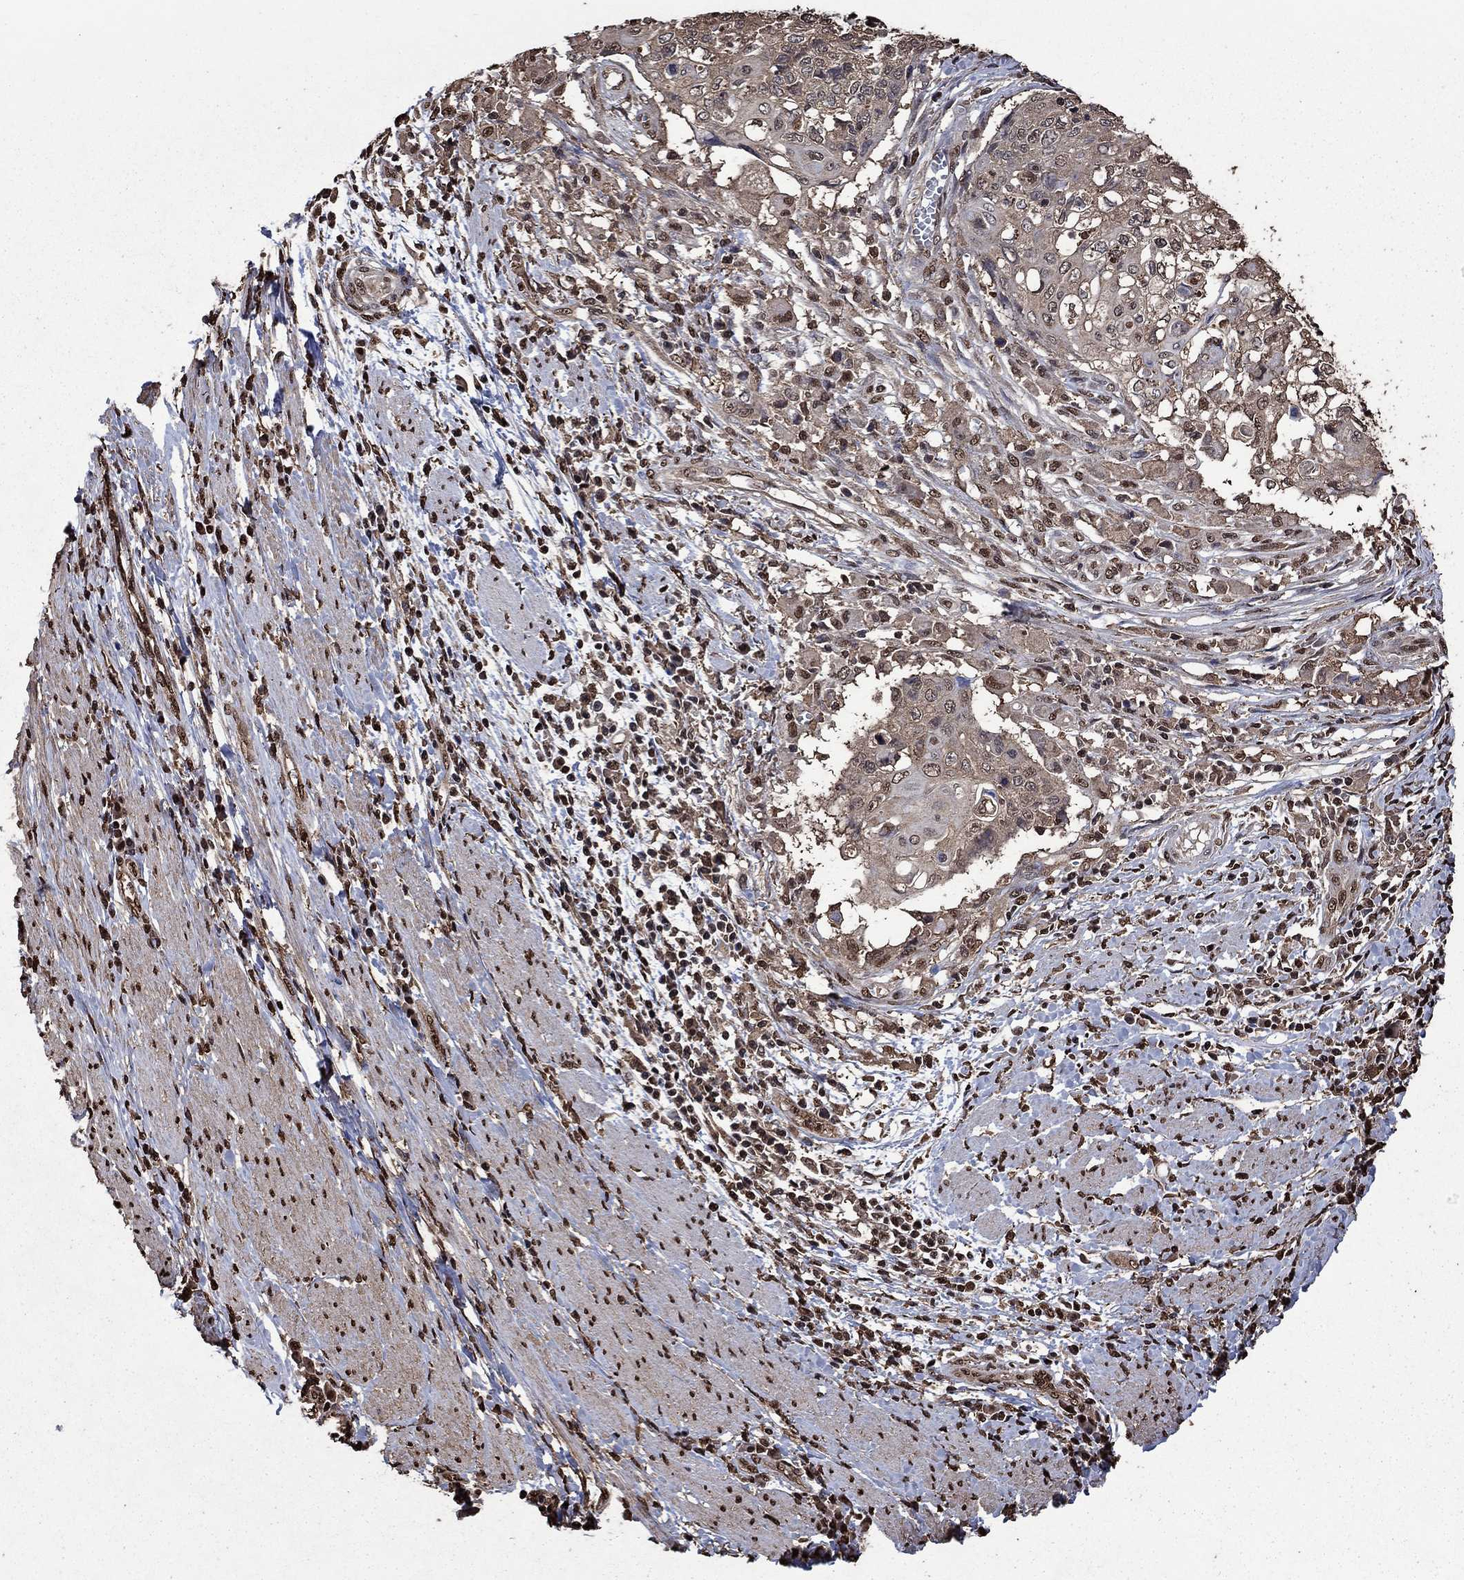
{"staining": {"intensity": "weak", "quantity": "25%-75%", "location": "cytoplasmic/membranous,nuclear"}, "tissue": "cervical cancer", "cell_type": "Tumor cells", "image_type": "cancer", "snomed": [{"axis": "morphology", "description": "Squamous cell carcinoma, NOS"}, {"axis": "topography", "description": "Cervix"}], "caption": "Protein staining of cervical cancer (squamous cell carcinoma) tissue displays weak cytoplasmic/membranous and nuclear positivity in approximately 25%-75% of tumor cells. (IHC, brightfield microscopy, high magnification).", "gene": "GAPDH", "patient": {"sex": "female", "age": 39}}